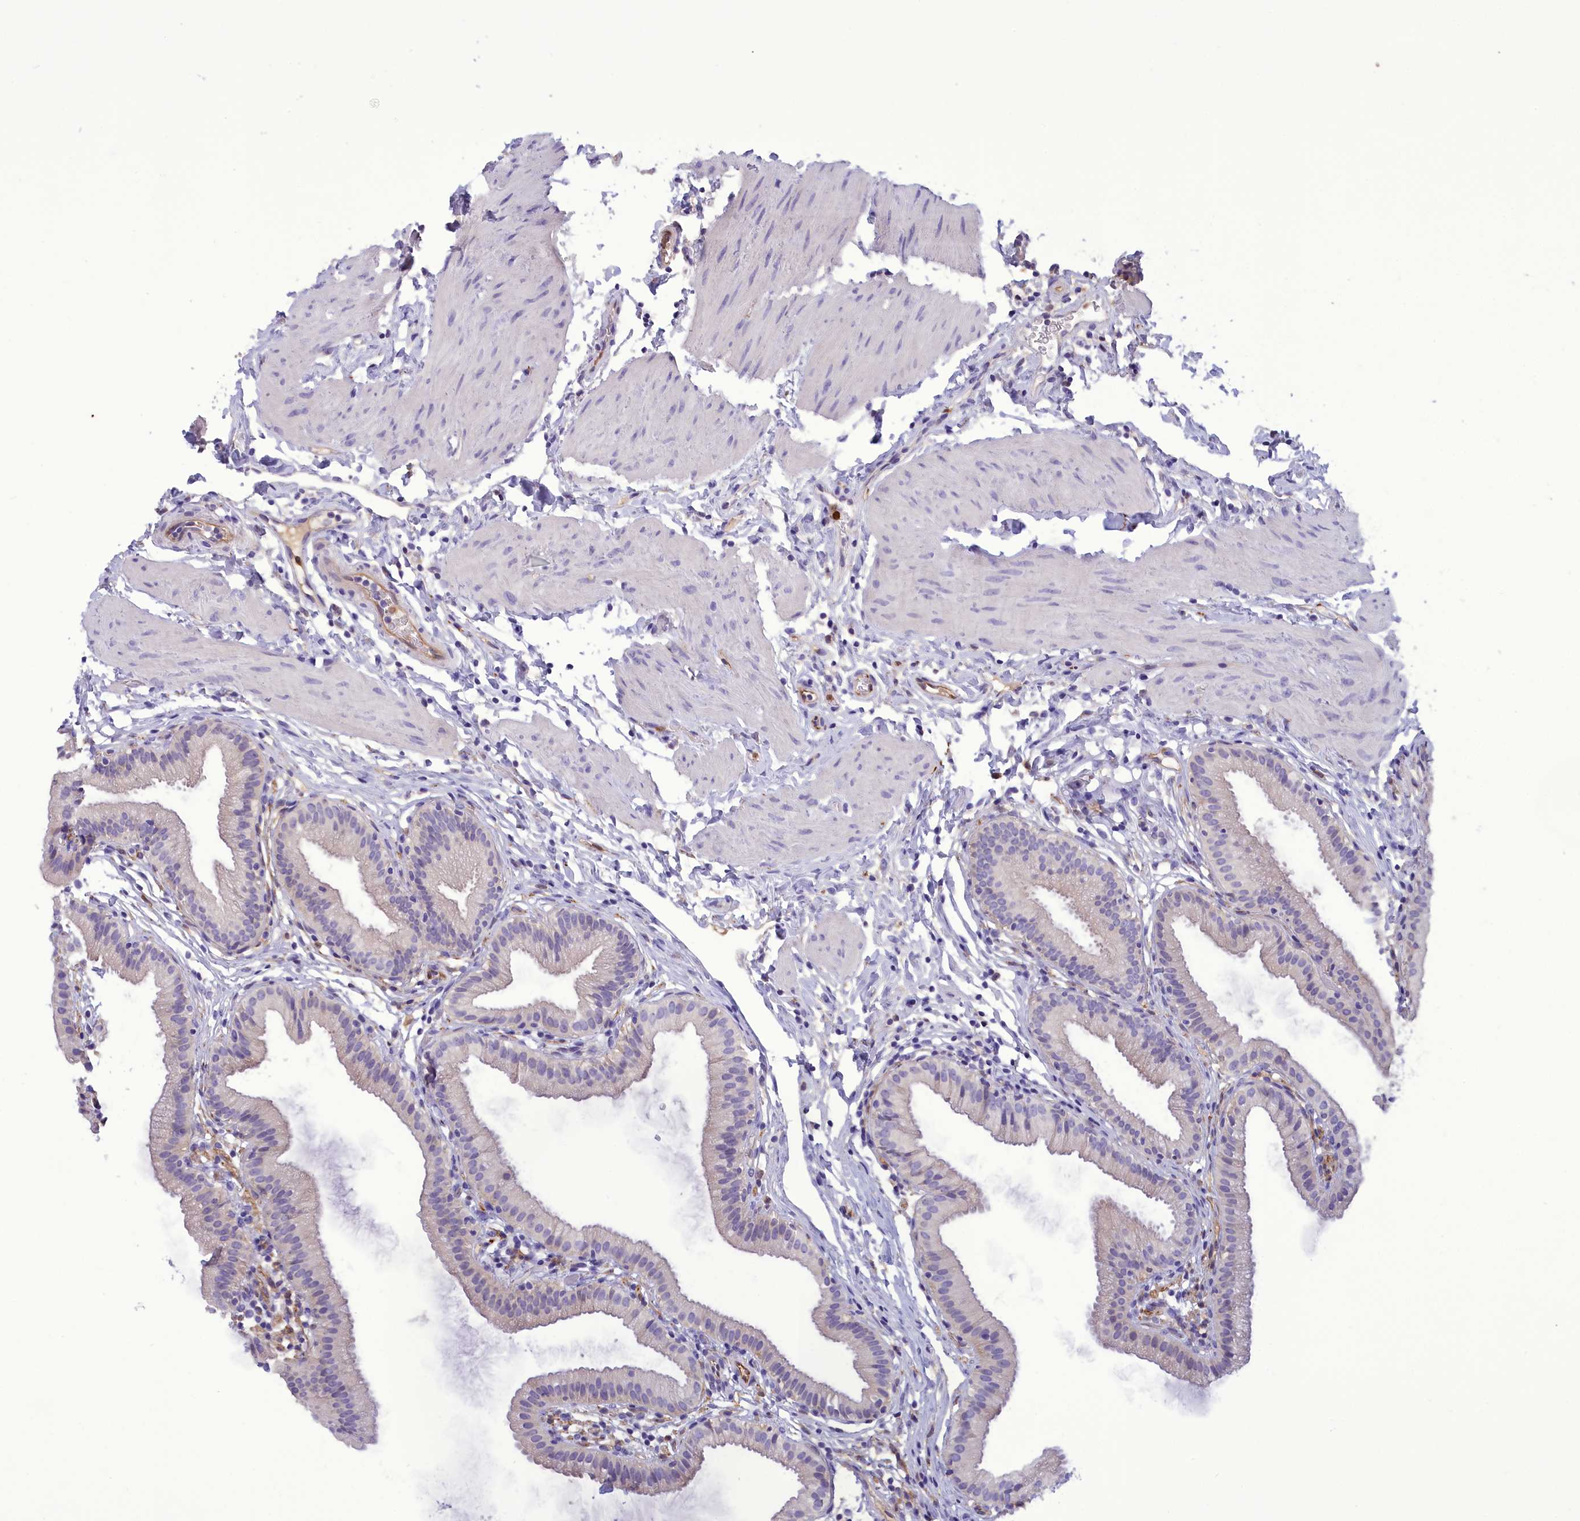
{"staining": {"intensity": "negative", "quantity": "none", "location": "none"}, "tissue": "gallbladder", "cell_type": "Glandular cells", "image_type": "normal", "snomed": [{"axis": "morphology", "description": "Normal tissue, NOS"}, {"axis": "topography", "description": "Gallbladder"}], "caption": "The photomicrograph displays no staining of glandular cells in normal gallbladder. Brightfield microscopy of immunohistochemistry (IHC) stained with DAB (brown) and hematoxylin (blue), captured at high magnification.", "gene": "FAM149B1", "patient": {"sex": "female", "age": 46}}